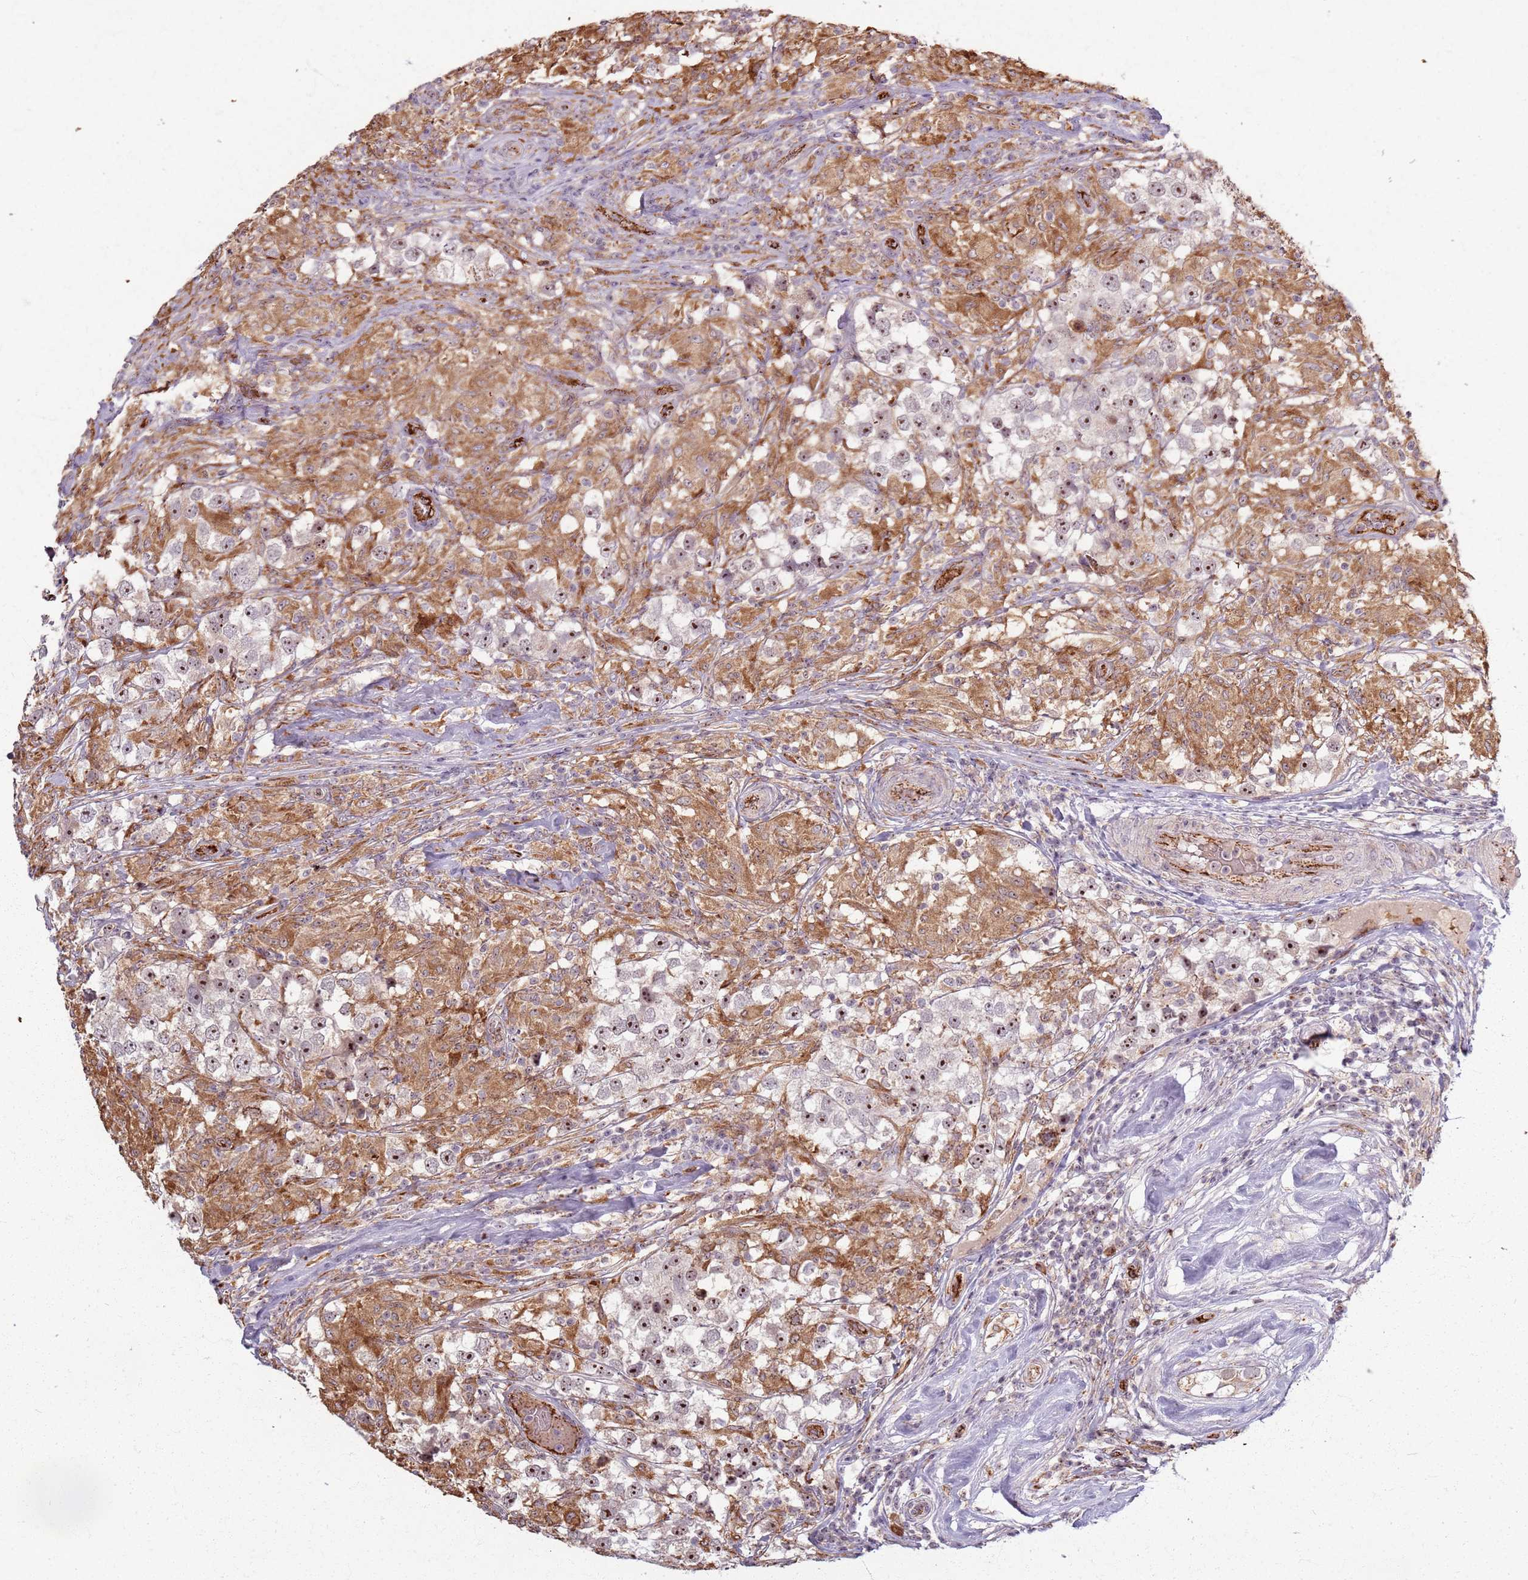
{"staining": {"intensity": "strong", "quantity": "25%-75%", "location": "nuclear"}, "tissue": "testis cancer", "cell_type": "Tumor cells", "image_type": "cancer", "snomed": [{"axis": "morphology", "description": "Seminoma, NOS"}, {"axis": "topography", "description": "Testis"}], "caption": "Testis cancer tissue reveals strong nuclear expression in approximately 25%-75% of tumor cells", "gene": "KRI1", "patient": {"sex": "male", "age": 46}}